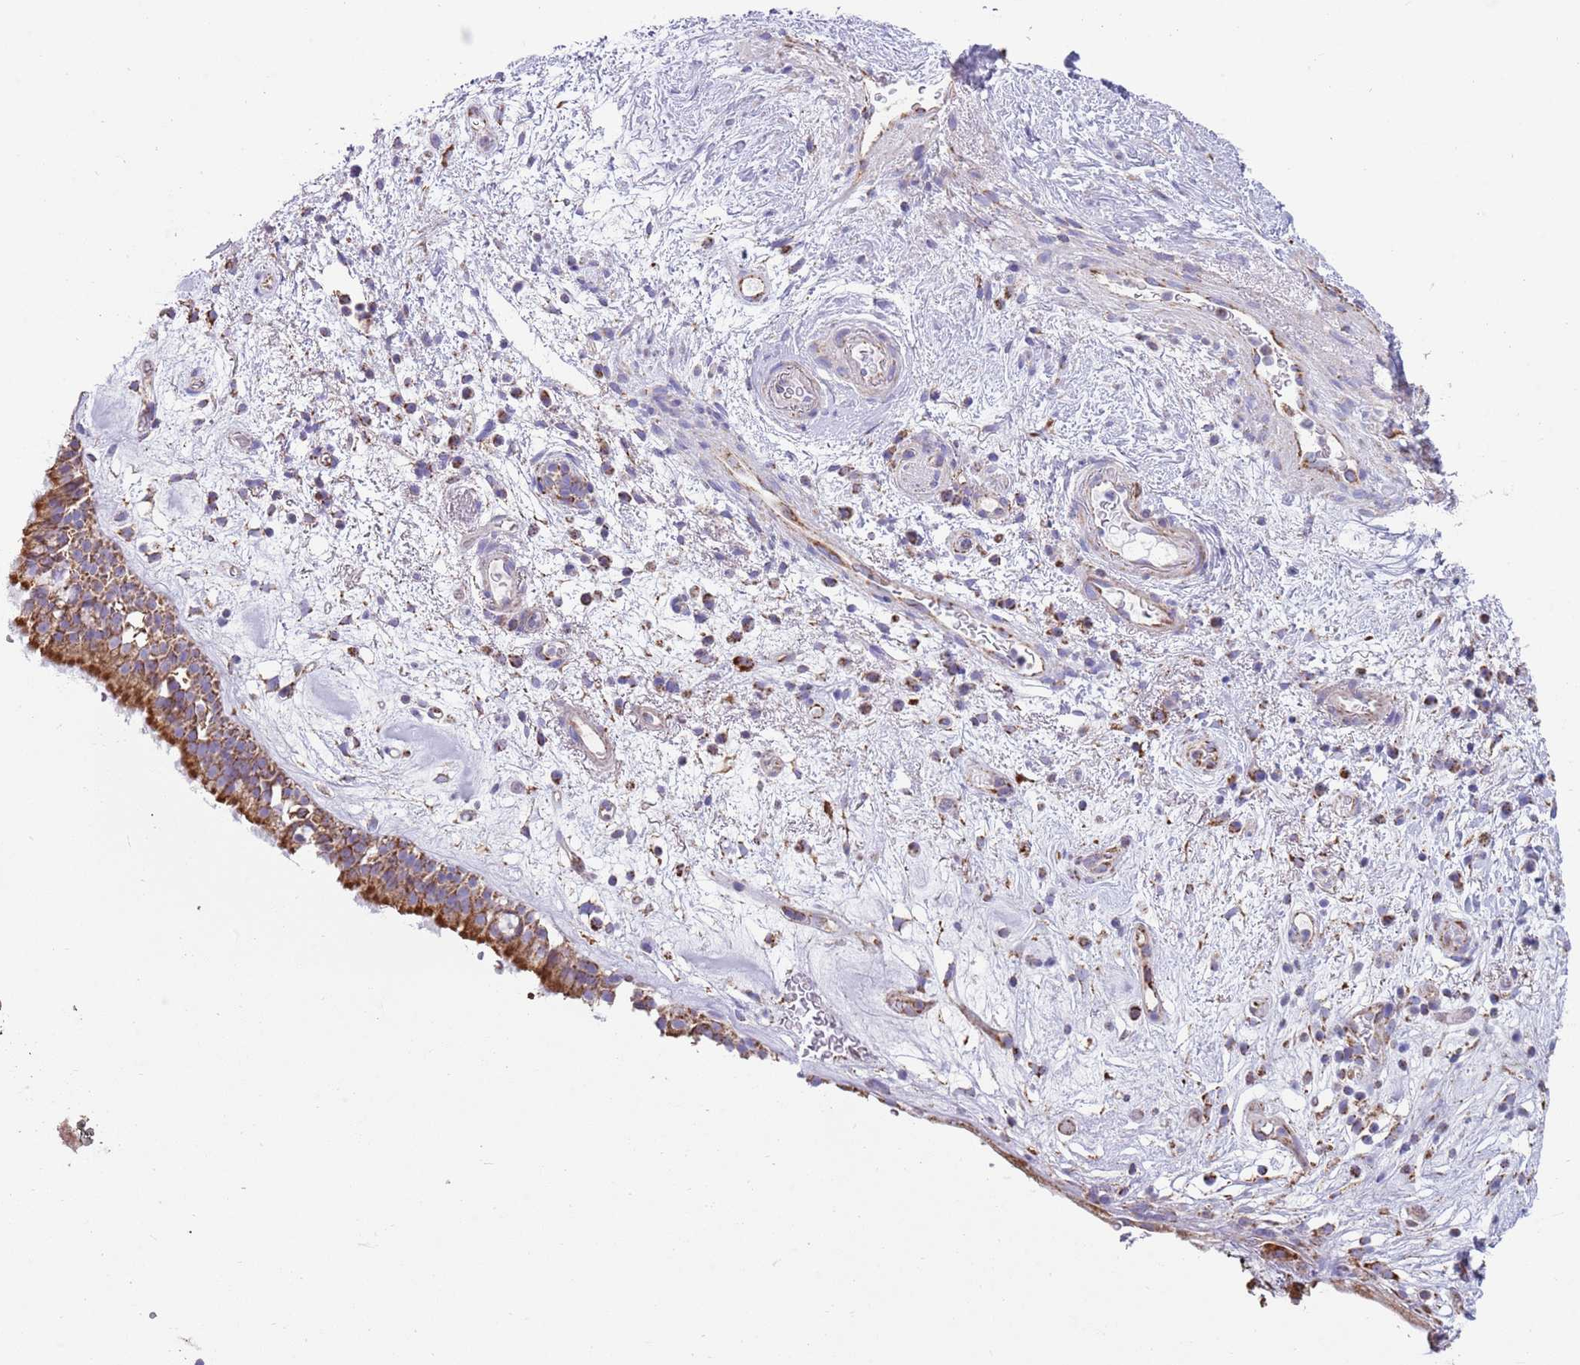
{"staining": {"intensity": "strong", "quantity": ">75%", "location": "cytoplasmic/membranous"}, "tissue": "nasopharynx", "cell_type": "Respiratory epithelial cells", "image_type": "normal", "snomed": [{"axis": "morphology", "description": "Normal tissue, NOS"}, {"axis": "morphology", "description": "Squamous cell carcinoma, NOS"}, {"axis": "topography", "description": "Nasopharynx"}, {"axis": "topography", "description": "Head-Neck"}], "caption": "Respiratory epithelial cells exhibit high levels of strong cytoplasmic/membranous expression in approximately >75% of cells in benign nasopharynx.", "gene": "TTLL1", "patient": {"sex": "male", "age": 85}}